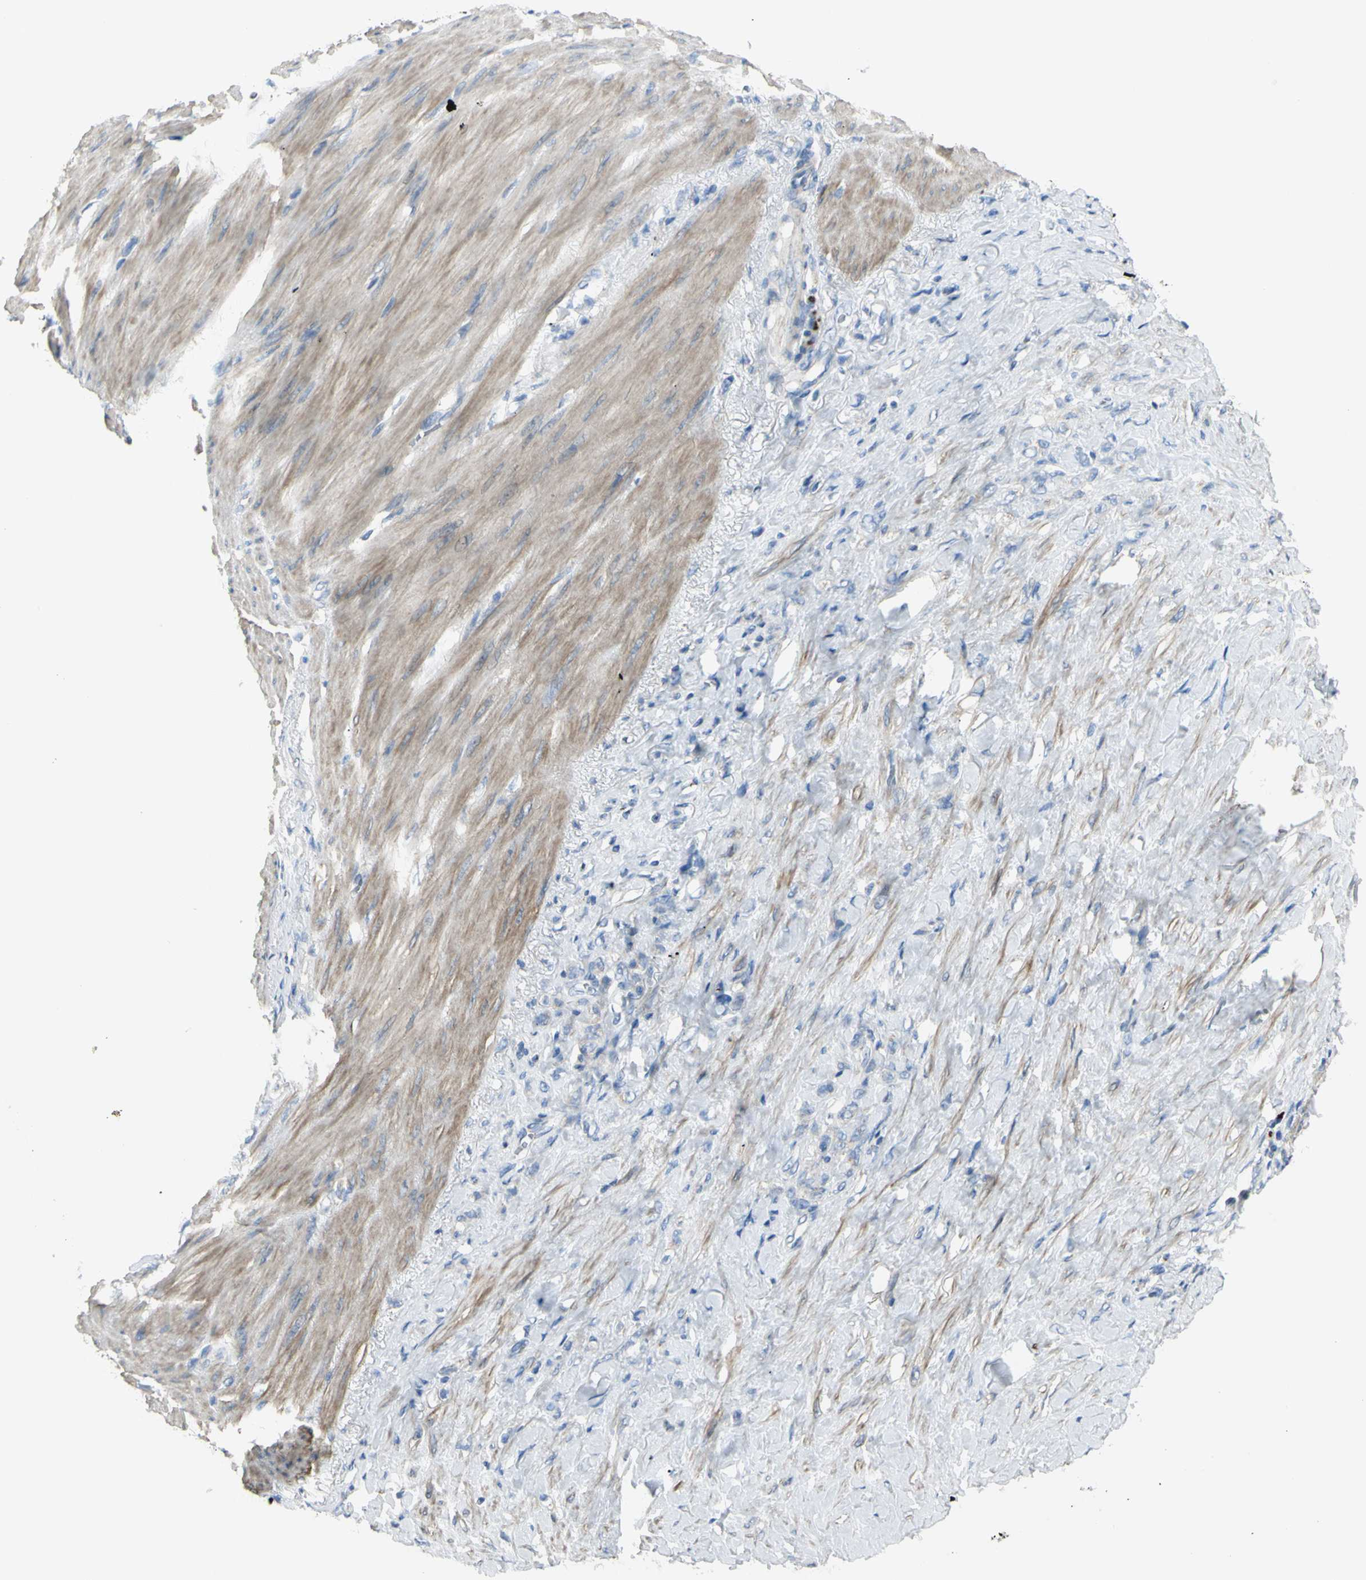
{"staining": {"intensity": "weak", "quantity": "<25%", "location": "cytoplasmic/membranous"}, "tissue": "stomach cancer", "cell_type": "Tumor cells", "image_type": "cancer", "snomed": [{"axis": "morphology", "description": "Adenocarcinoma, NOS"}, {"axis": "topography", "description": "Stomach"}], "caption": "This is an immunohistochemistry photomicrograph of stomach adenocarcinoma. There is no positivity in tumor cells.", "gene": "B4GALT3", "patient": {"sex": "male", "age": 82}}